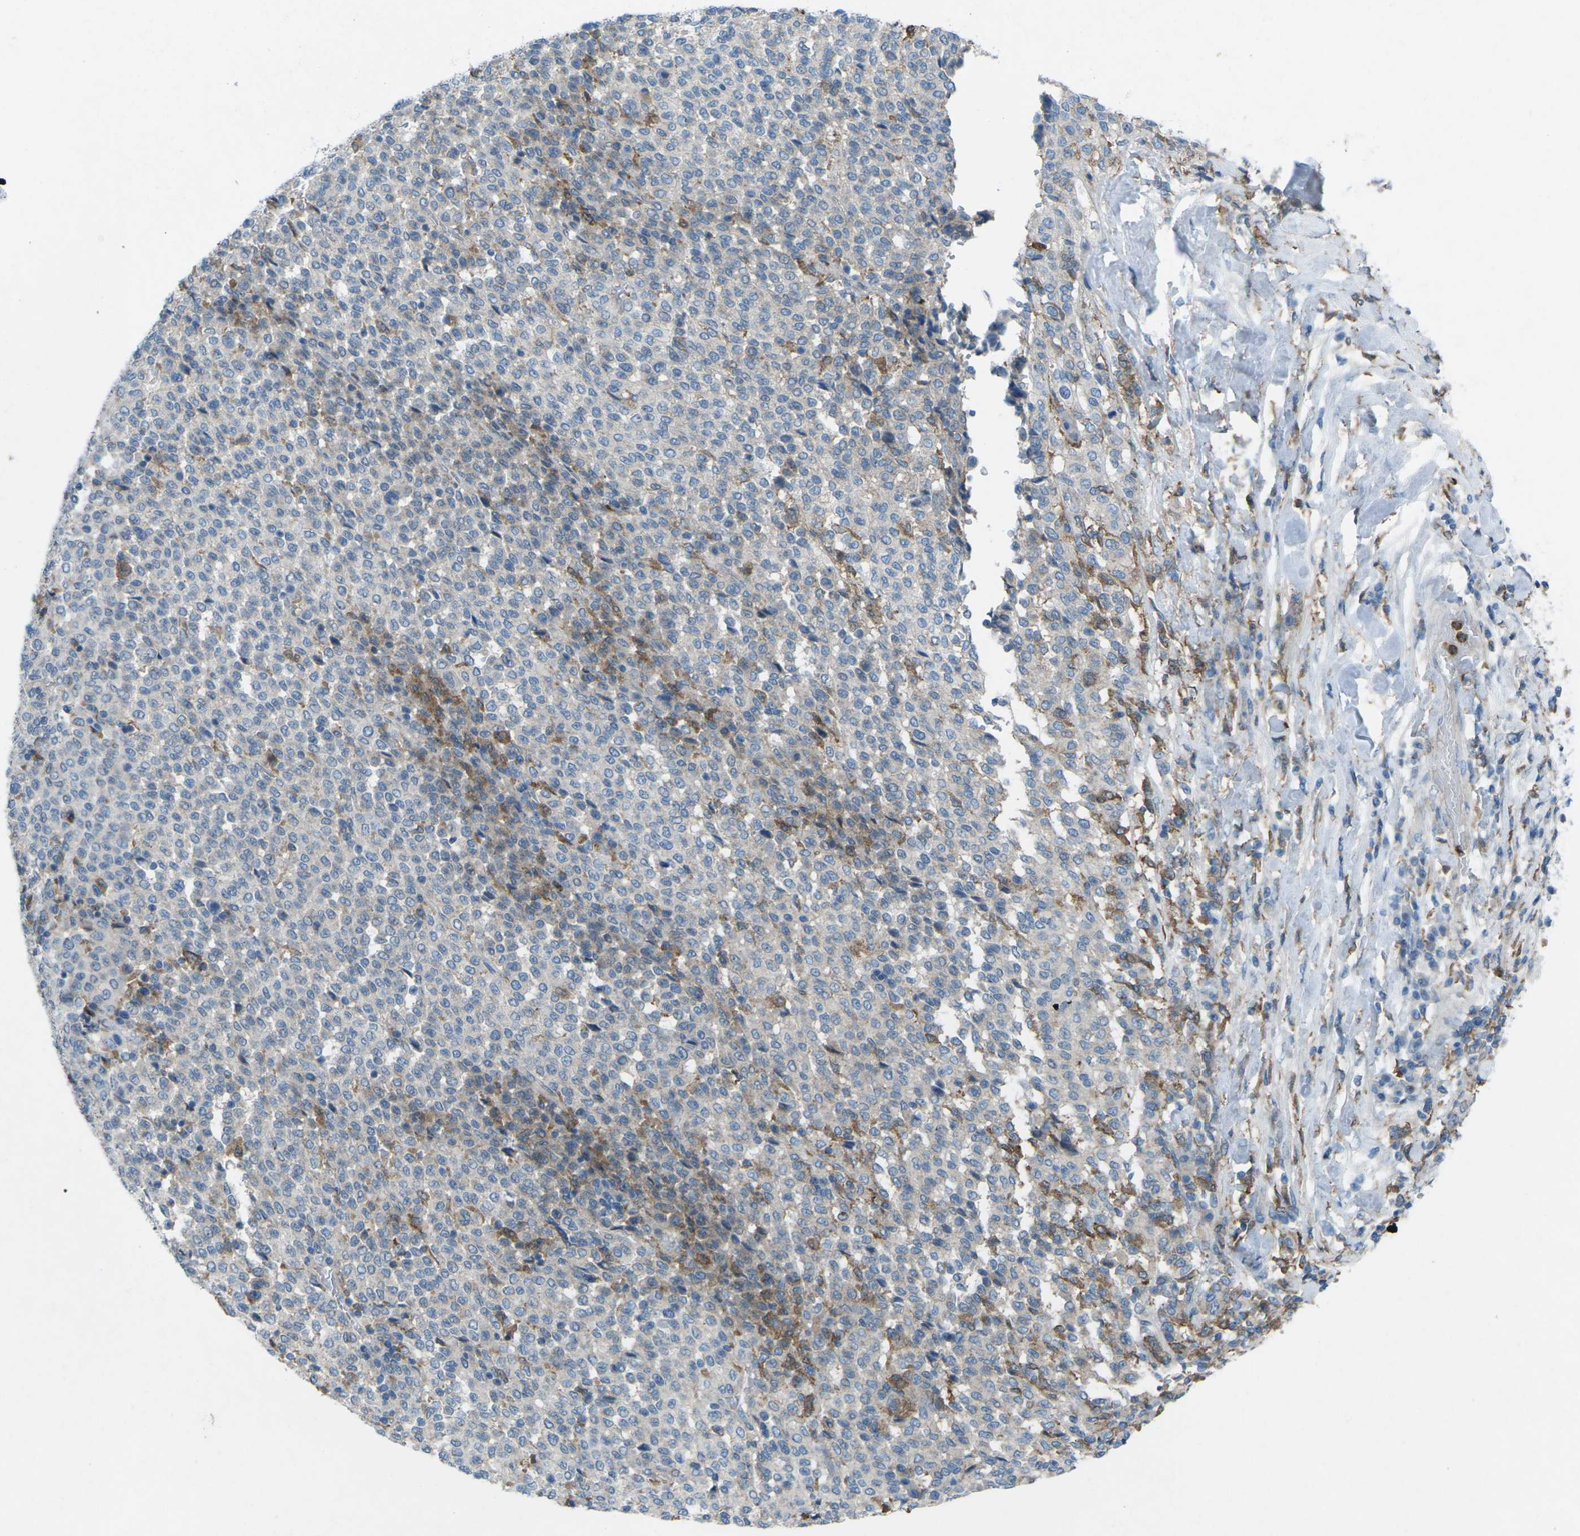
{"staining": {"intensity": "negative", "quantity": "none", "location": "none"}, "tissue": "melanoma", "cell_type": "Tumor cells", "image_type": "cancer", "snomed": [{"axis": "morphology", "description": "Malignant melanoma, Metastatic site"}, {"axis": "topography", "description": "Pancreas"}], "caption": "The photomicrograph reveals no staining of tumor cells in malignant melanoma (metastatic site).", "gene": "STK11", "patient": {"sex": "female", "age": 30}}